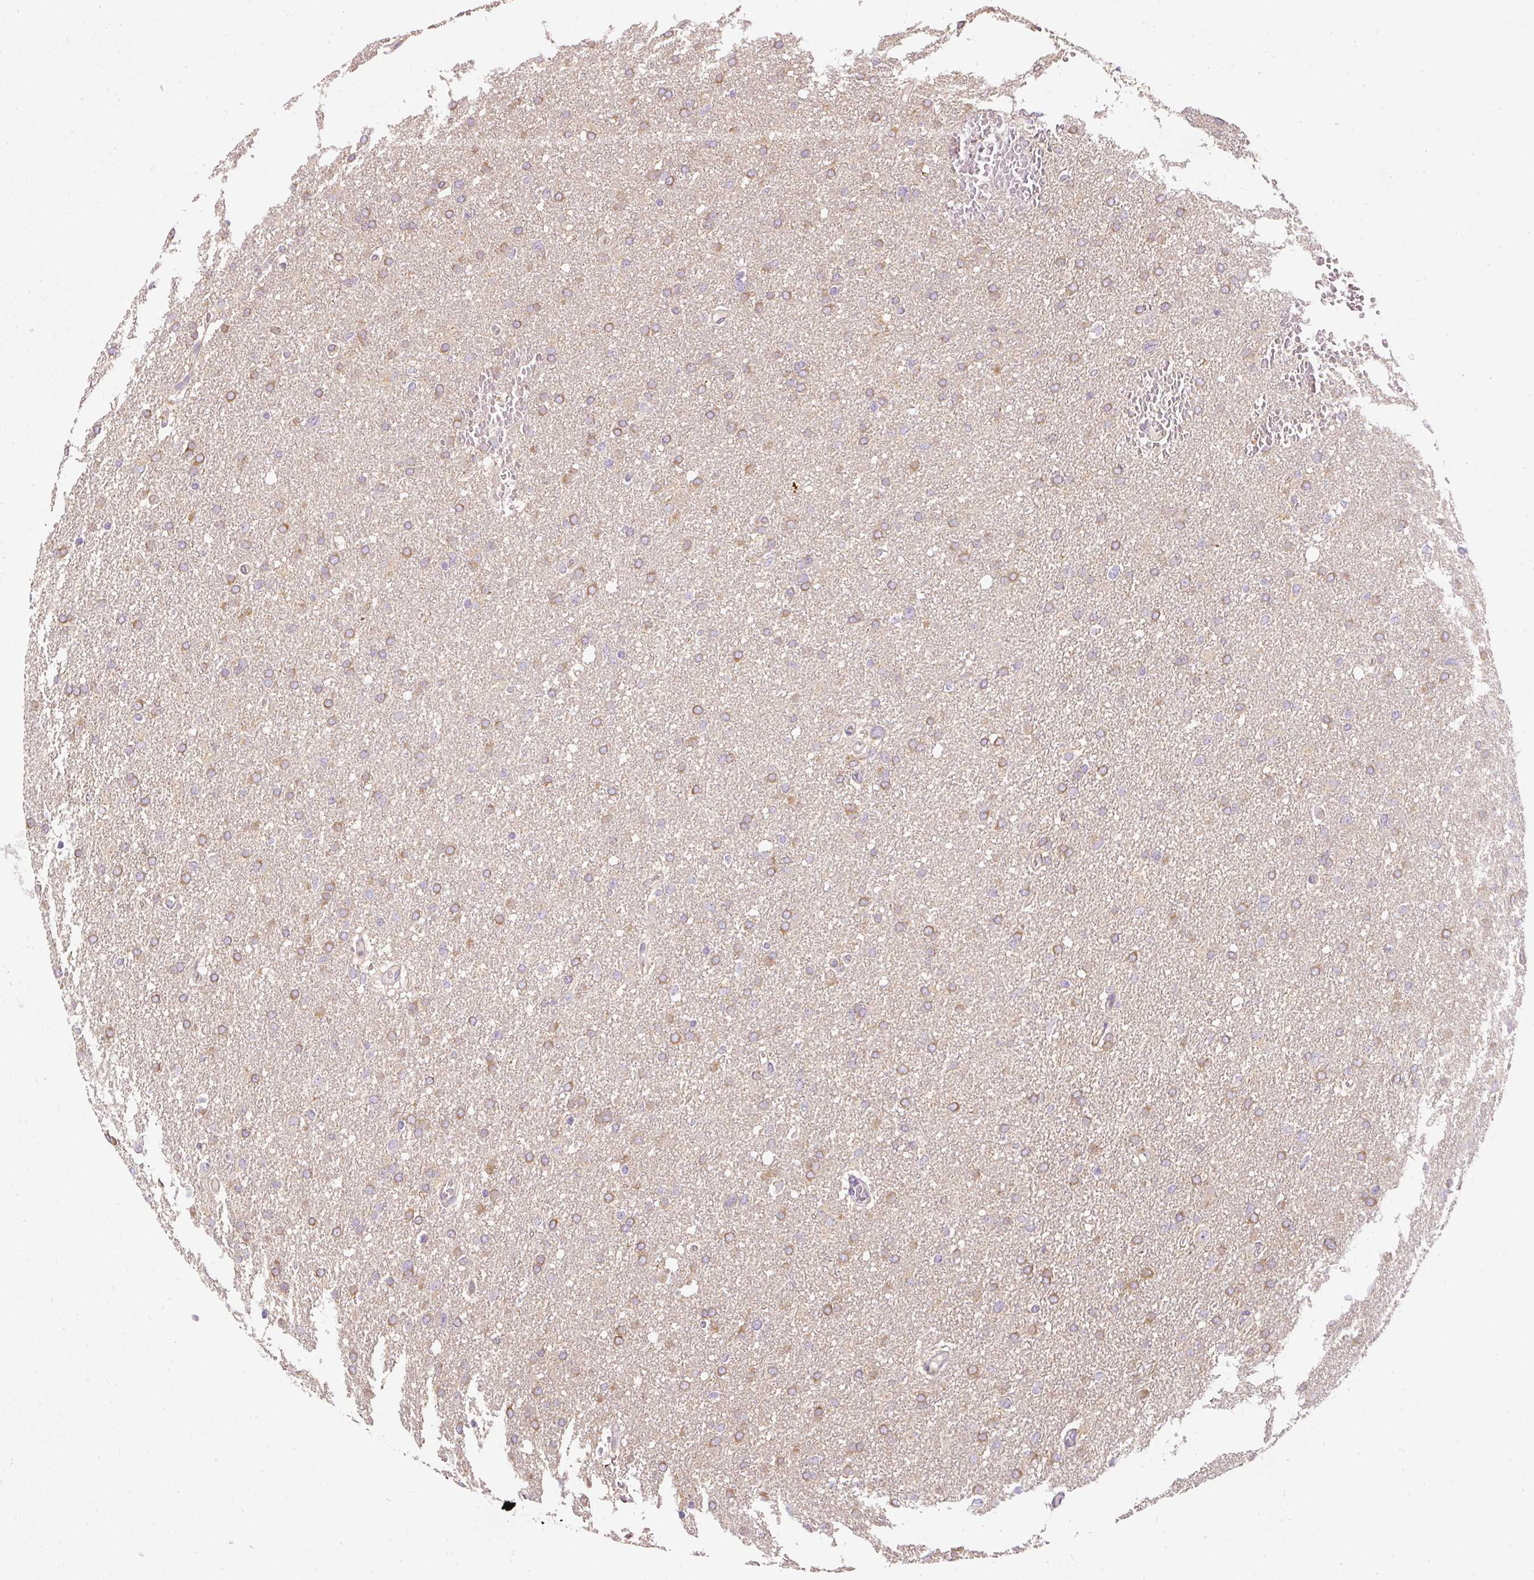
{"staining": {"intensity": "weak", "quantity": "25%-75%", "location": "cytoplasmic/membranous"}, "tissue": "glioma", "cell_type": "Tumor cells", "image_type": "cancer", "snomed": [{"axis": "morphology", "description": "Glioma, malignant, High grade"}, {"axis": "topography", "description": "Cerebral cortex"}], "caption": "Glioma was stained to show a protein in brown. There is low levels of weak cytoplasmic/membranous positivity in about 25%-75% of tumor cells. Ihc stains the protein of interest in brown and the nuclei are stained blue.", "gene": "RNF167", "patient": {"sex": "female", "age": 36}}